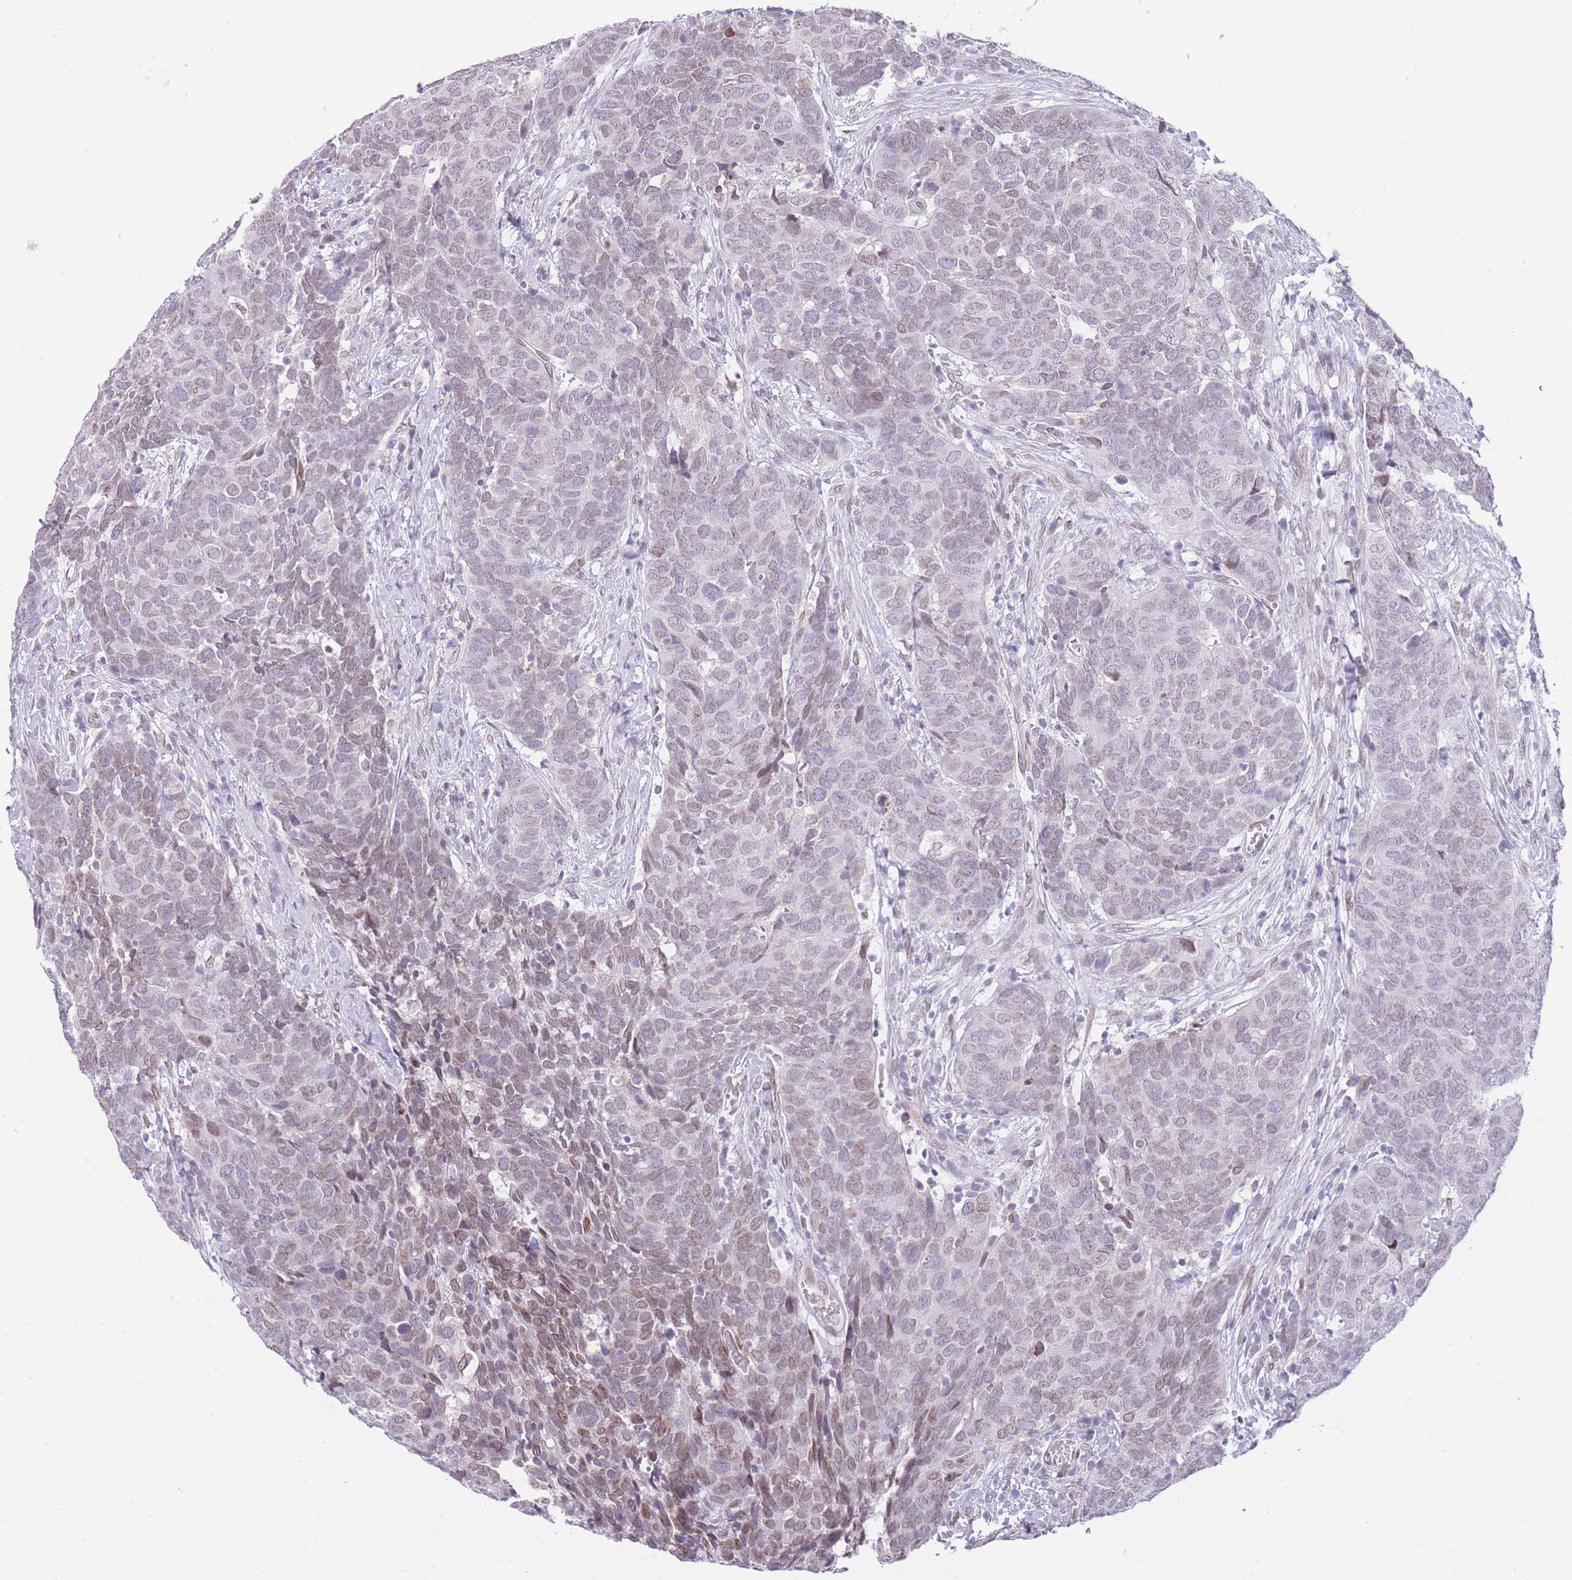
{"staining": {"intensity": "moderate", "quantity": "25%-75%", "location": "cytoplasmic/membranous,nuclear"}, "tissue": "head and neck cancer", "cell_type": "Tumor cells", "image_type": "cancer", "snomed": [{"axis": "morphology", "description": "Squamous cell carcinoma, NOS"}, {"axis": "topography", "description": "Head-Neck"}], "caption": "Human head and neck cancer (squamous cell carcinoma) stained for a protein (brown) displays moderate cytoplasmic/membranous and nuclear positive staining in approximately 25%-75% of tumor cells.", "gene": "OR10AD1", "patient": {"sex": "male", "age": 66}}